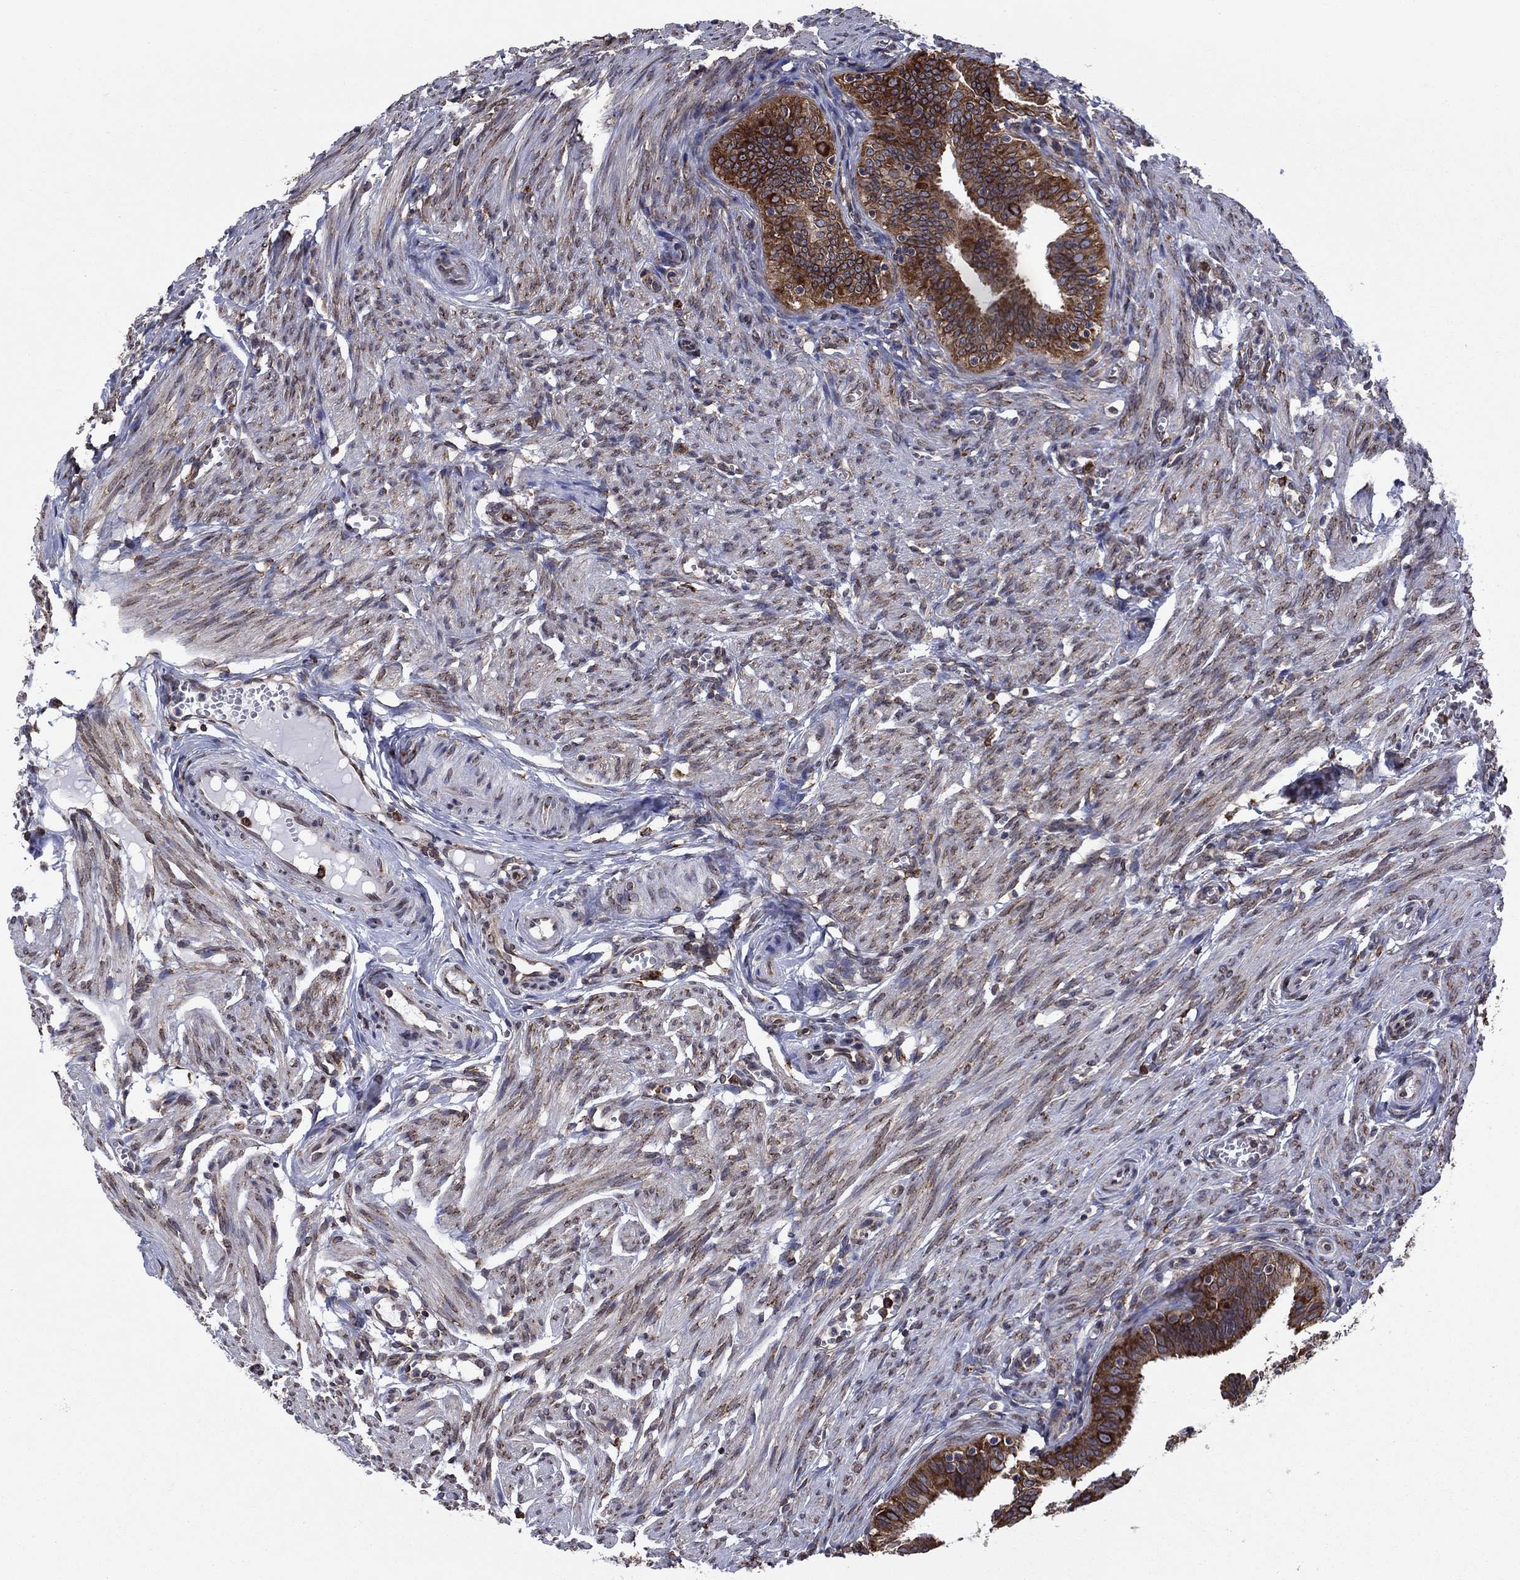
{"staining": {"intensity": "strong", "quantity": ">75%", "location": "cytoplasmic/membranous"}, "tissue": "fallopian tube", "cell_type": "Glandular cells", "image_type": "normal", "snomed": [{"axis": "morphology", "description": "Normal tissue, NOS"}, {"axis": "topography", "description": "Fallopian tube"}], "caption": "Protein analysis of unremarkable fallopian tube reveals strong cytoplasmic/membranous positivity in approximately >75% of glandular cells.", "gene": "YBX1", "patient": {"sex": "female", "age": 25}}